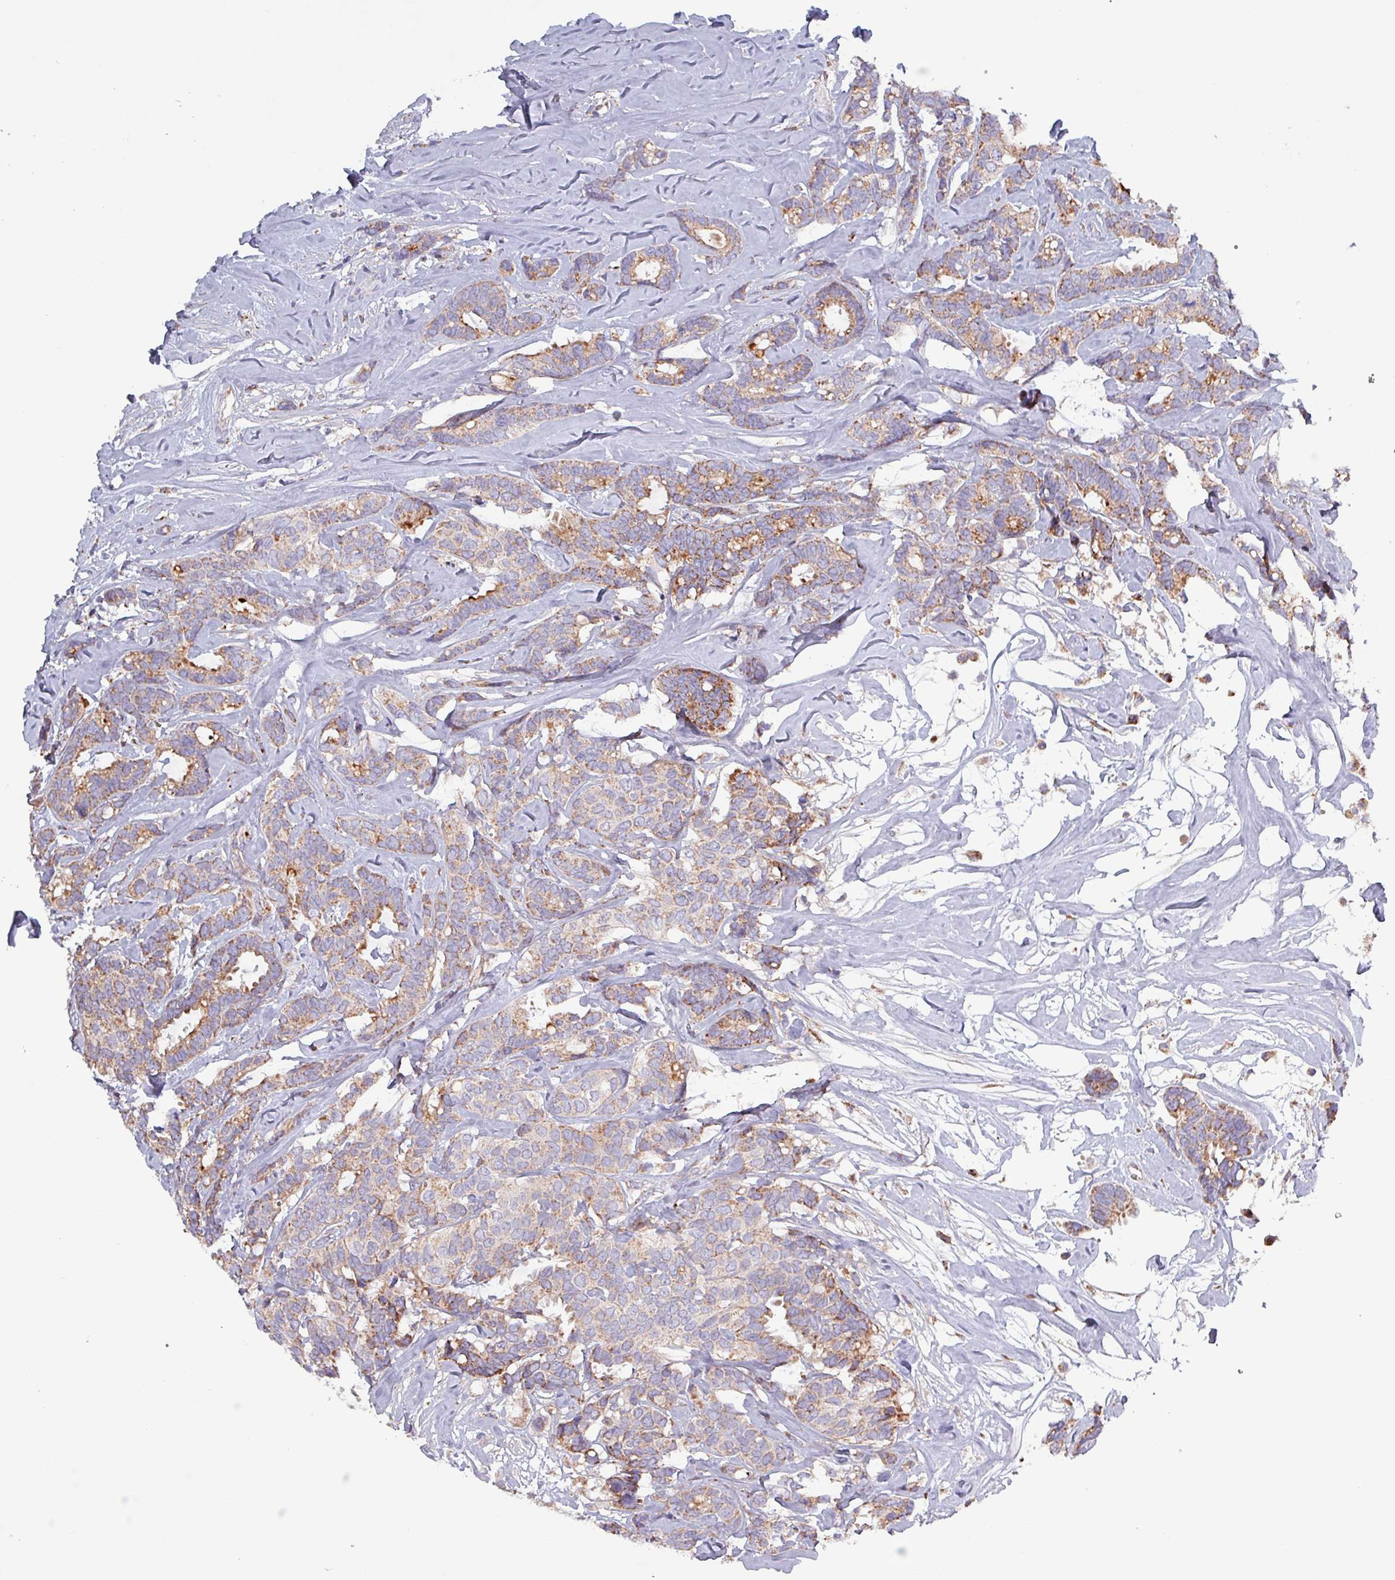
{"staining": {"intensity": "moderate", "quantity": ">75%", "location": "cytoplasmic/membranous"}, "tissue": "breast cancer", "cell_type": "Tumor cells", "image_type": "cancer", "snomed": [{"axis": "morphology", "description": "Duct carcinoma"}, {"axis": "topography", "description": "Breast"}], "caption": "Immunohistochemistry of intraductal carcinoma (breast) demonstrates medium levels of moderate cytoplasmic/membranous expression in about >75% of tumor cells.", "gene": "ZNF322", "patient": {"sex": "female", "age": 87}}